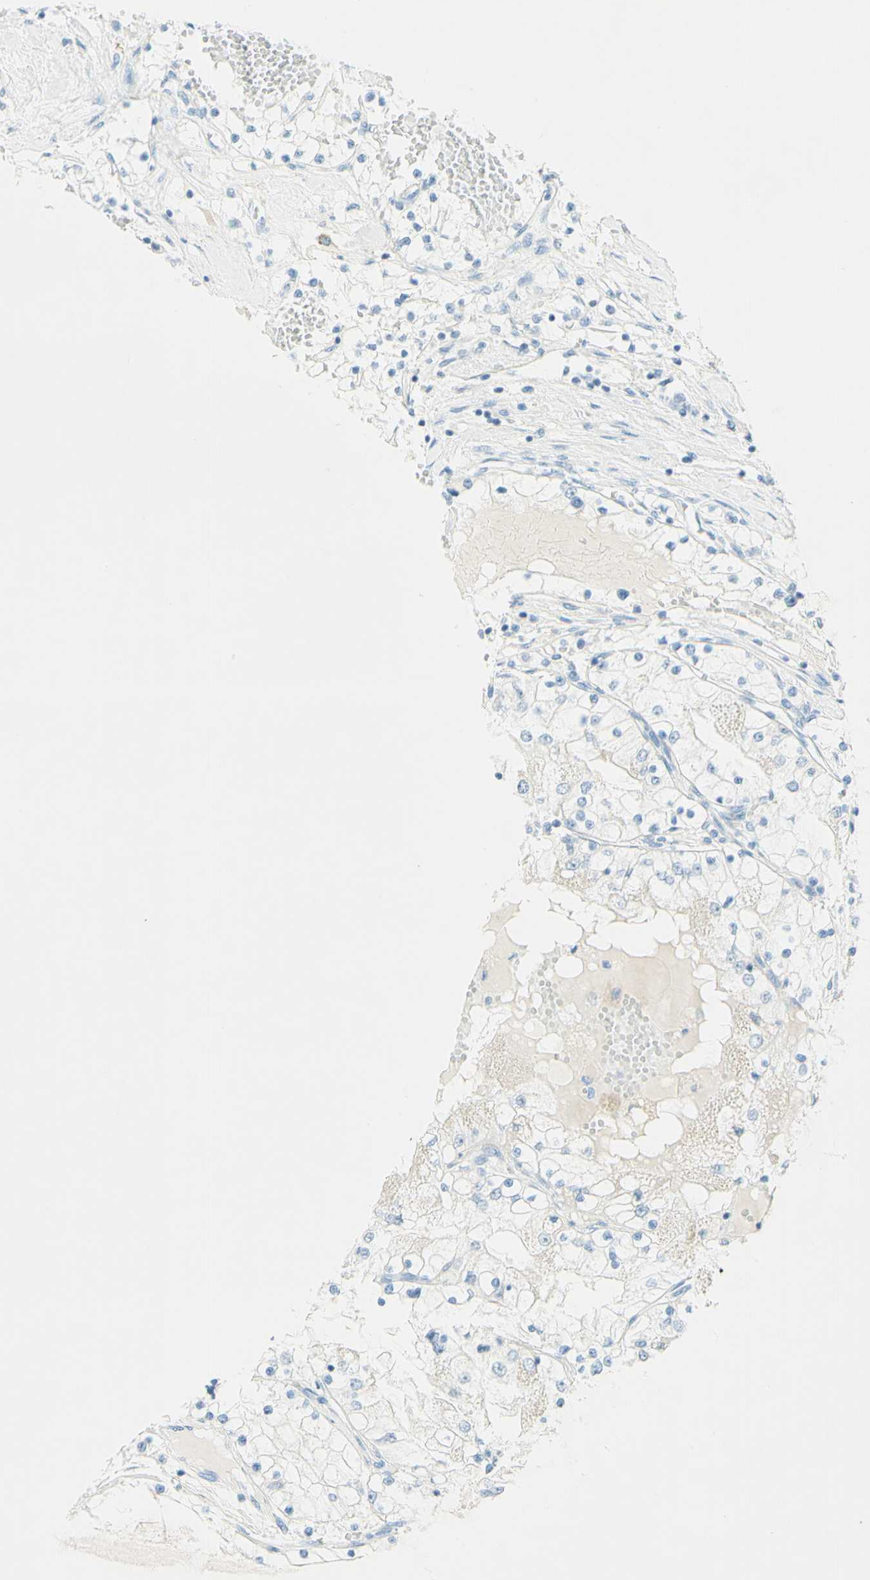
{"staining": {"intensity": "negative", "quantity": "none", "location": "none"}, "tissue": "renal cancer", "cell_type": "Tumor cells", "image_type": "cancer", "snomed": [{"axis": "morphology", "description": "Adenocarcinoma, NOS"}, {"axis": "topography", "description": "Kidney"}], "caption": "DAB (3,3'-diaminobenzidine) immunohistochemical staining of renal cancer (adenocarcinoma) displays no significant staining in tumor cells.", "gene": "FMR1NB", "patient": {"sex": "male", "age": 68}}